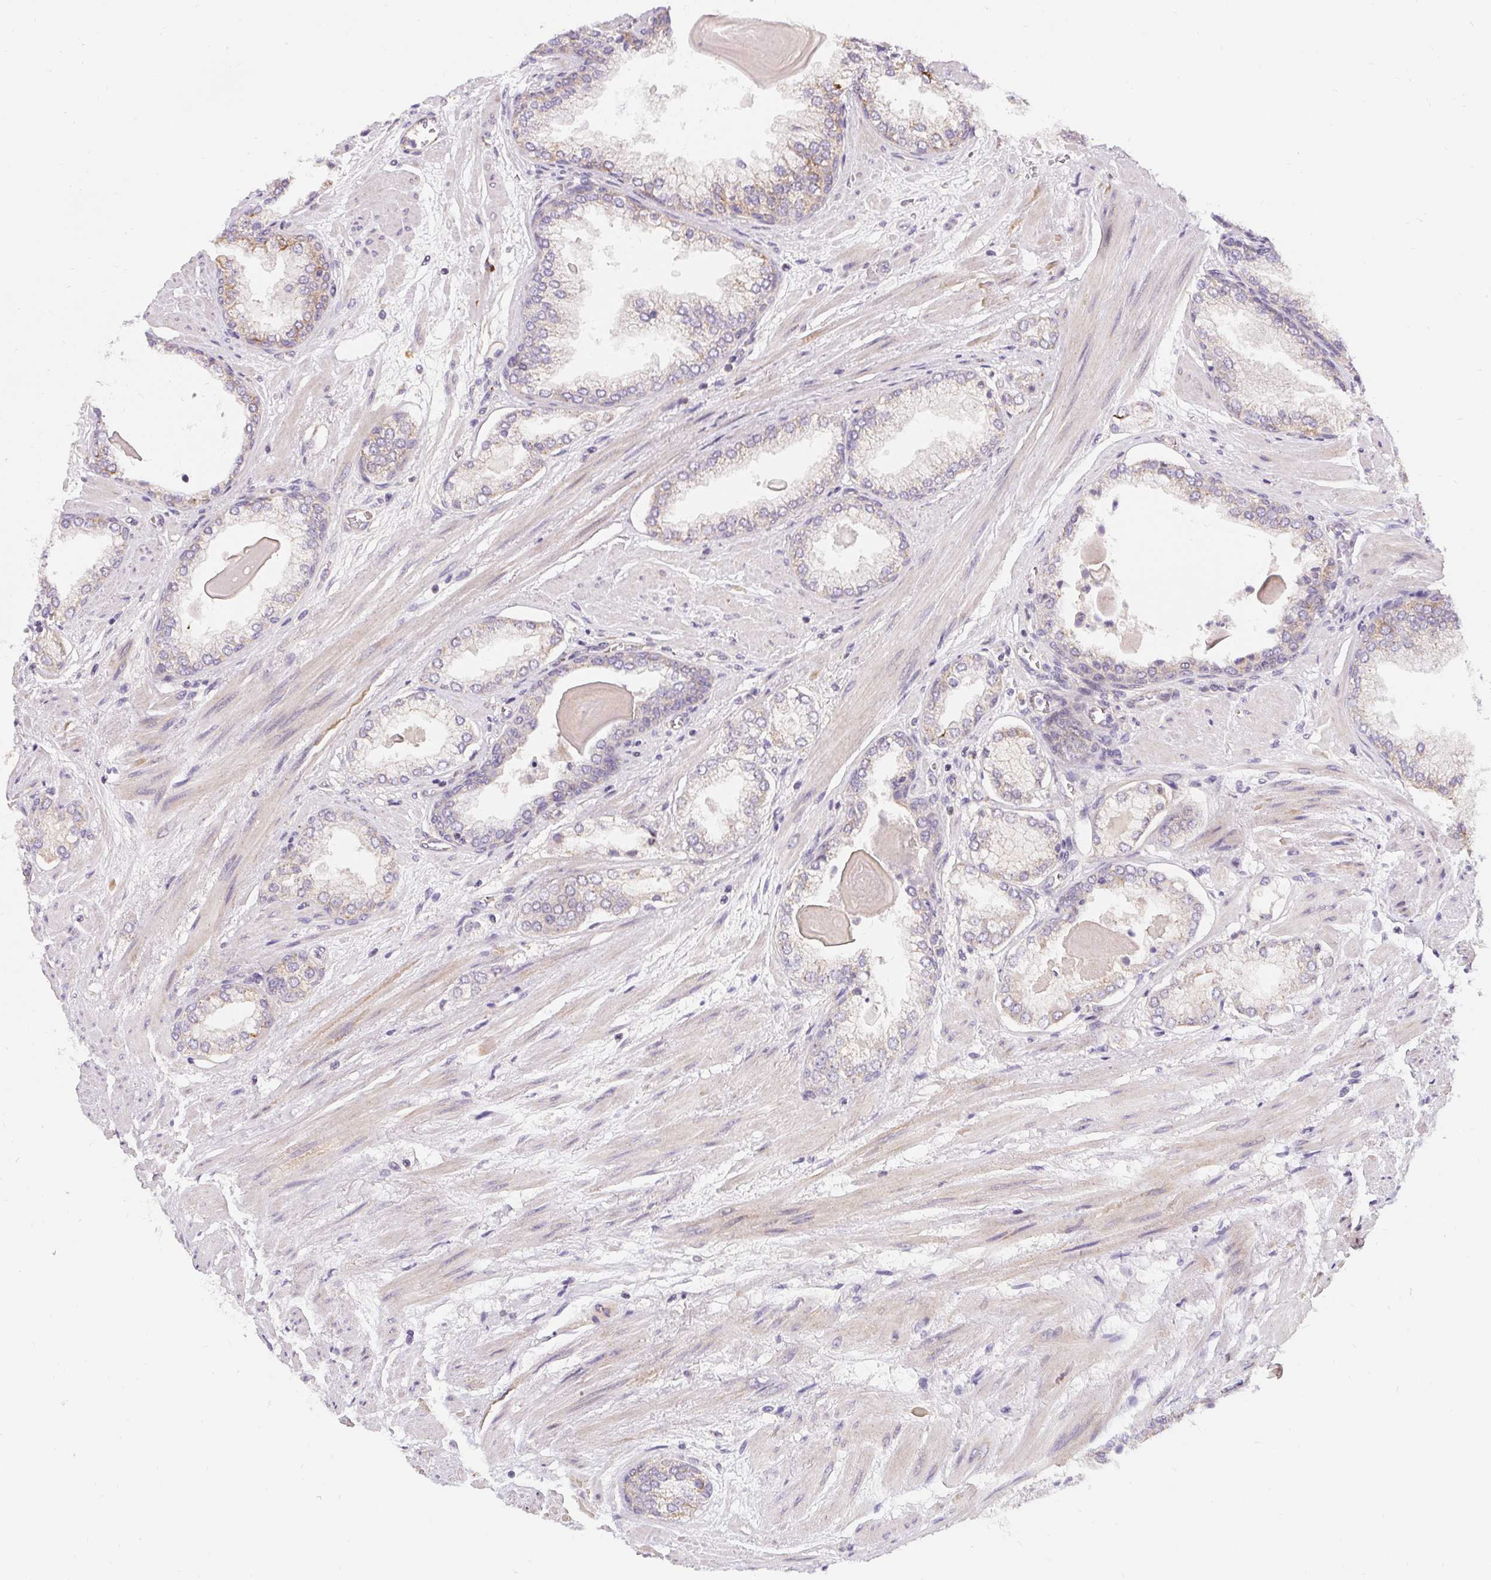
{"staining": {"intensity": "negative", "quantity": "none", "location": "none"}, "tissue": "prostate cancer", "cell_type": "Tumor cells", "image_type": "cancer", "snomed": [{"axis": "morphology", "description": "Adenocarcinoma, Low grade"}, {"axis": "topography", "description": "Prostate"}], "caption": "There is no significant staining in tumor cells of prostate cancer.", "gene": "APLP1", "patient": {"sex": "male", "age": 64}}